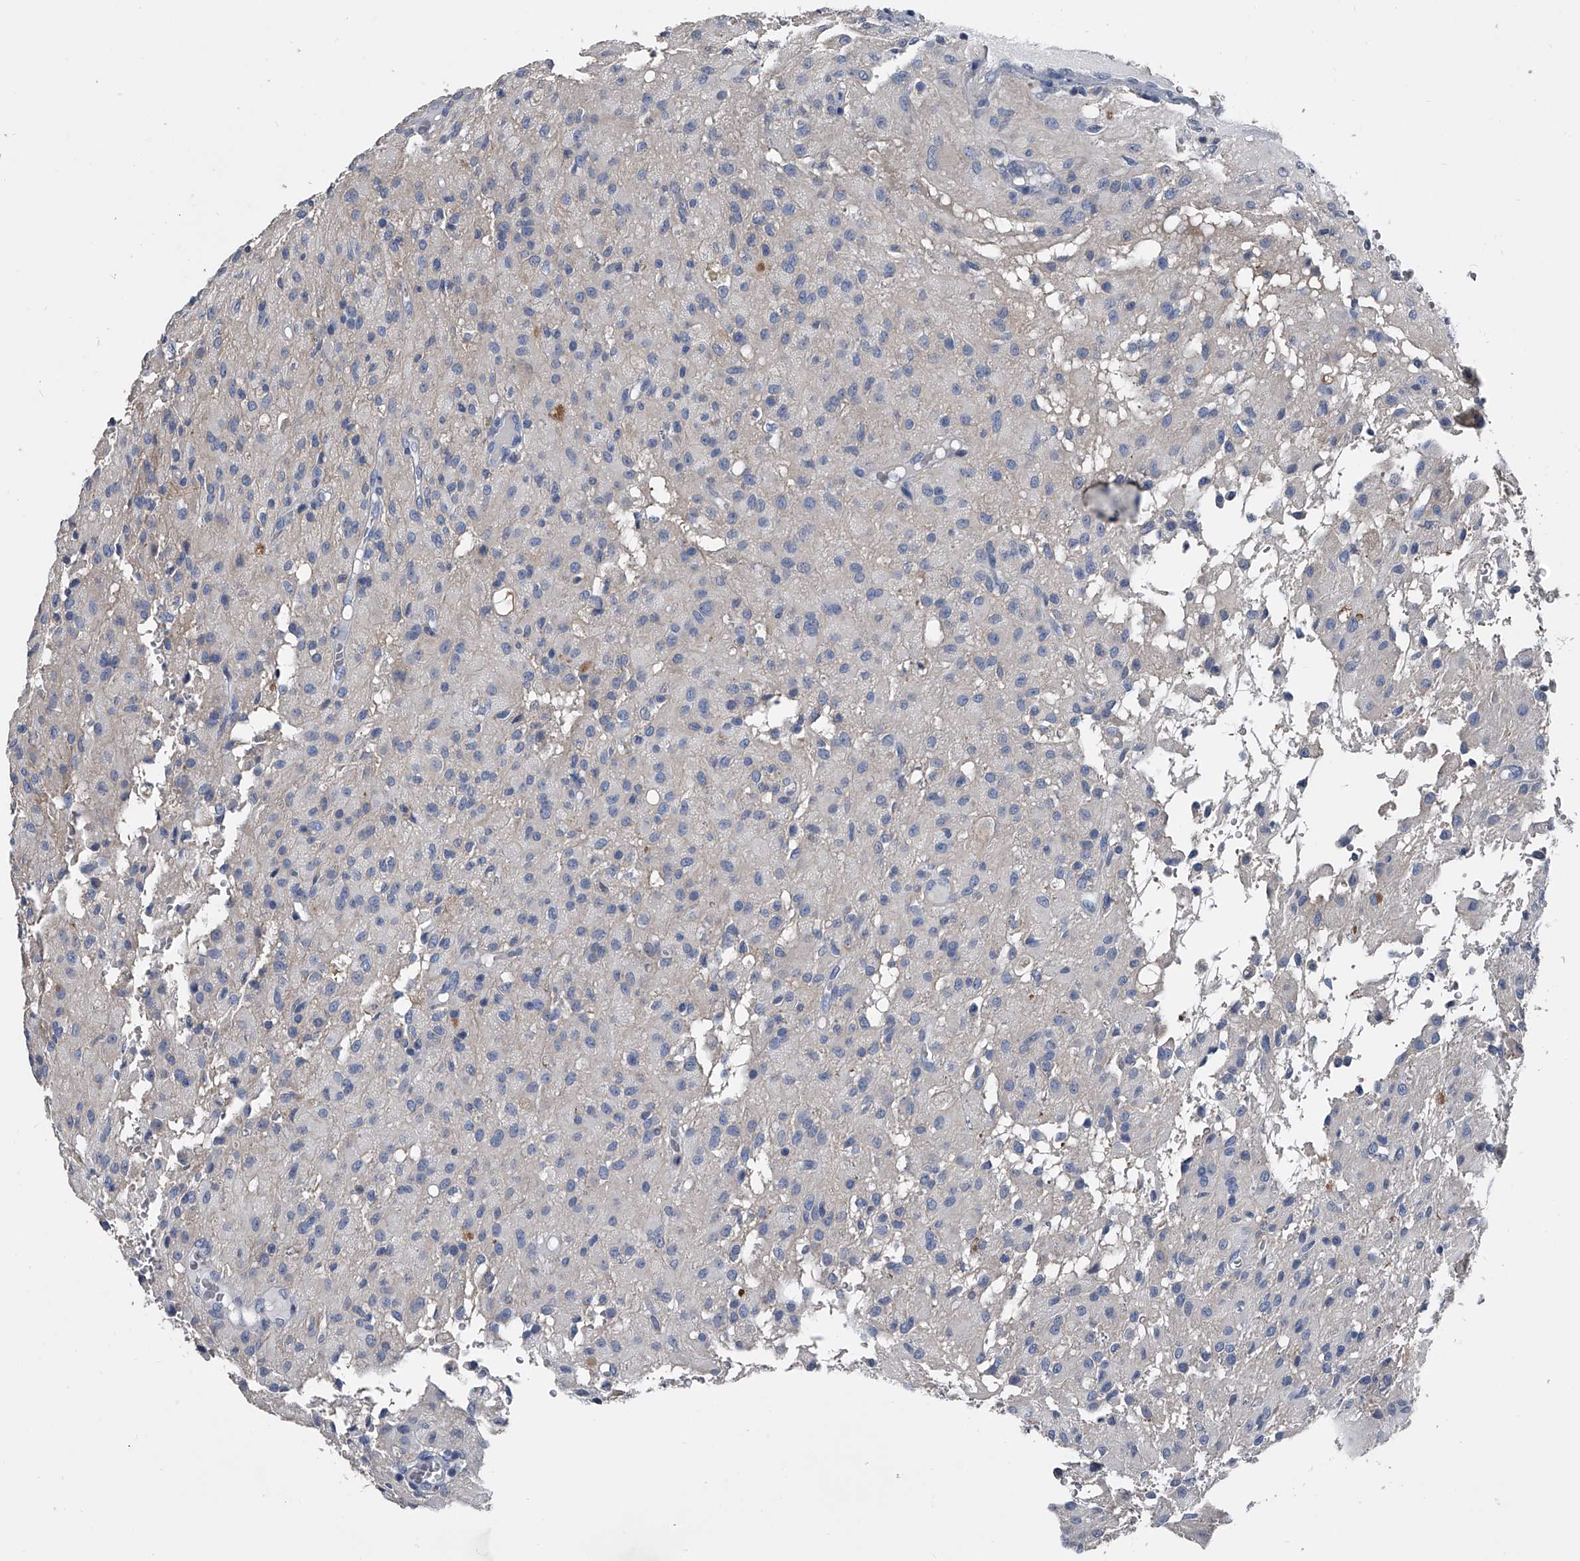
{"staining": {"intensity": "negative", "quantity": "none", "location": "none"}, "tissue": "glioma", "cell_type": "Tumor cells", "image_type": "cancer", "snomed": [{"axis": "morphology", "description": "Glioma, malignant, High grade"}, {"axis": "topography", "description": "Brain"}], "caption": "Immunohistochemistry (IHC) histopathology image of human malignant glioma (high-grade) stained for a protein (brown), which exhibits no positivity in tumor cells. (Brightfield microscopy of DAB (3,3'-diaminobenzidine) IHC at high magnification).", "gene": "KIF13A", "patient": {"sex": "female", "age": 59}}